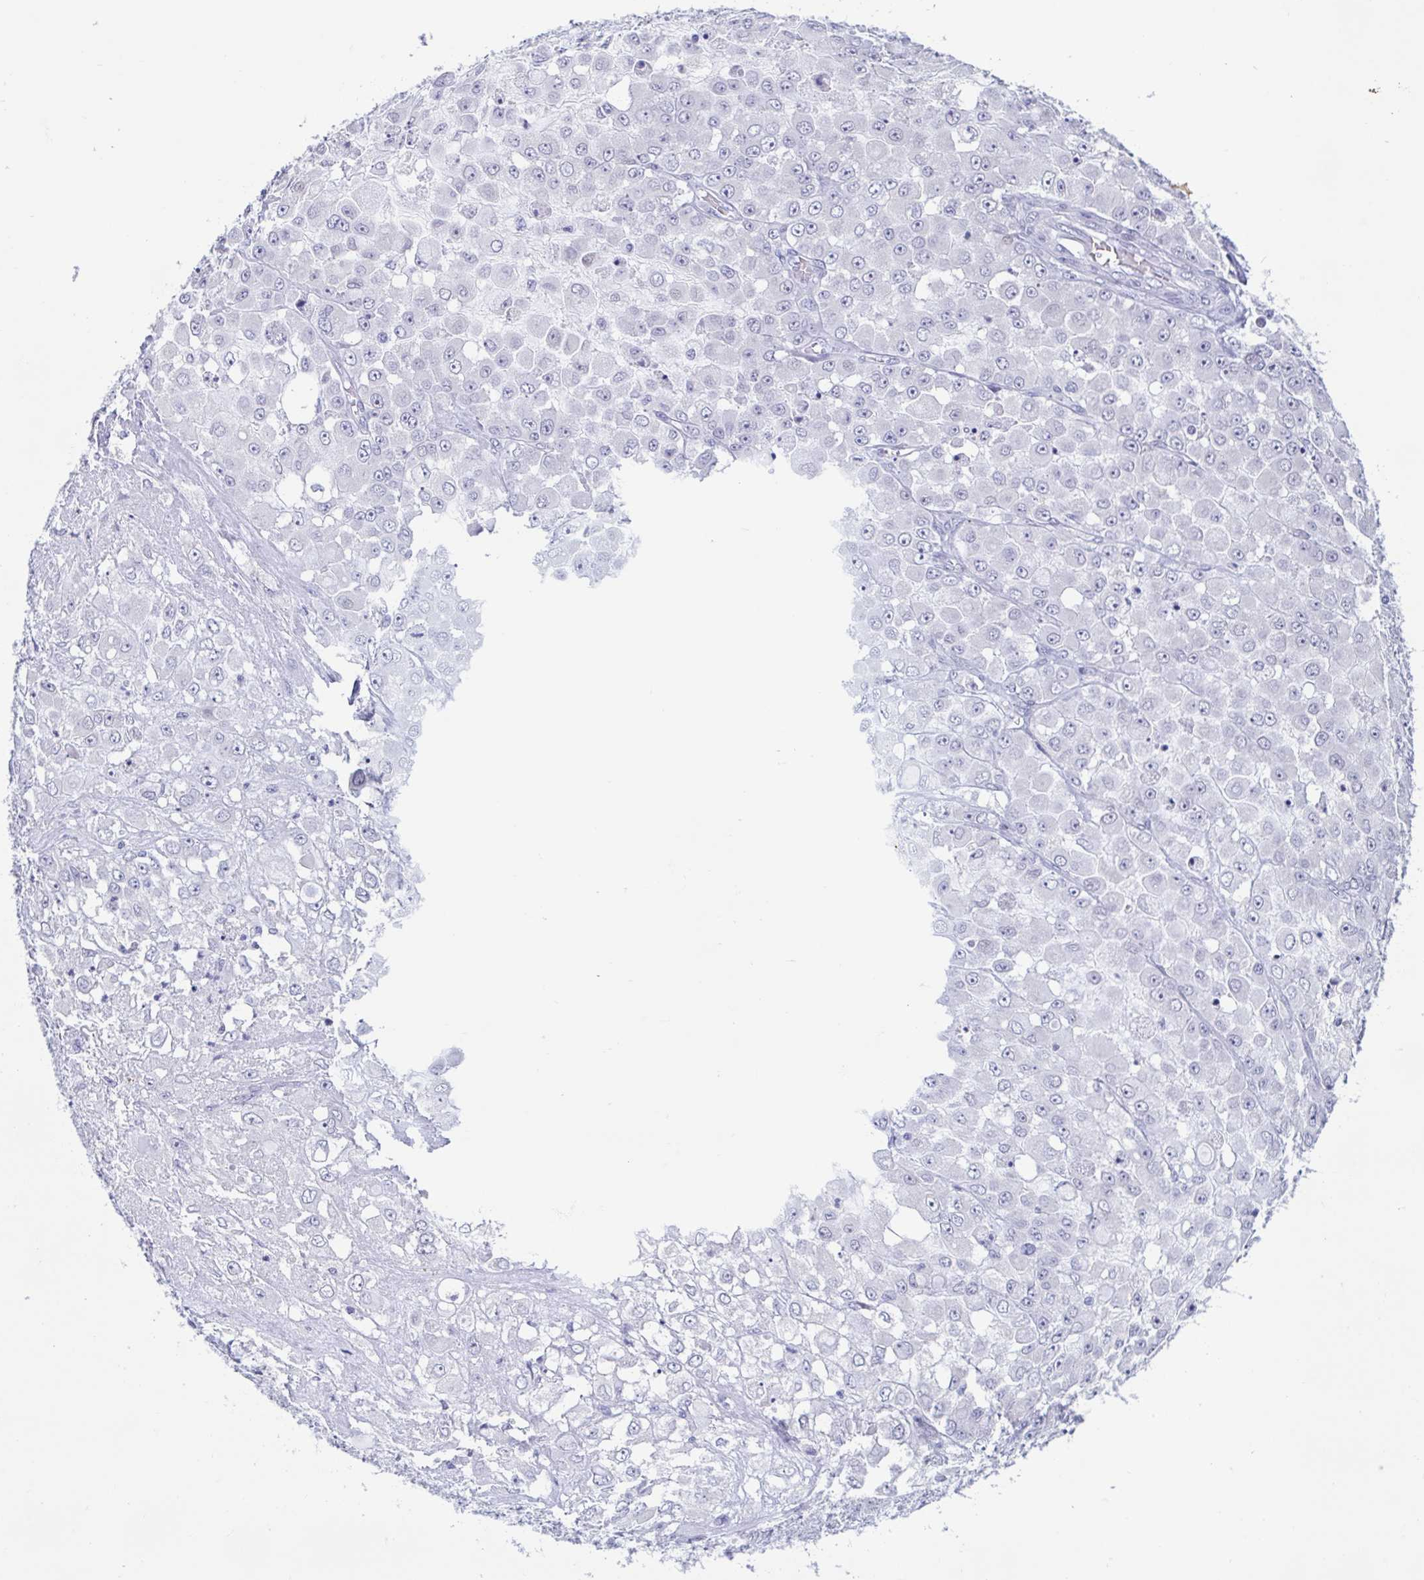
{"staining": {"intensity": "negative", "quantity": "none", "location": "none"}, "tissue": "stomach cancer", "cell_type": "Tumor cells", "image_type": "cancer", "snomed": [{"axis": "morphology", "description": "Adenocarcinoma, NOS"}, {"axis": "topography", "description": "Stomach"}], "caption": "Tumor cells are negative for protein expression in human stomach cancer (adenocarcinoma).", "gene": "PERM1", "patient": {"sex": "female", "age": 76}}